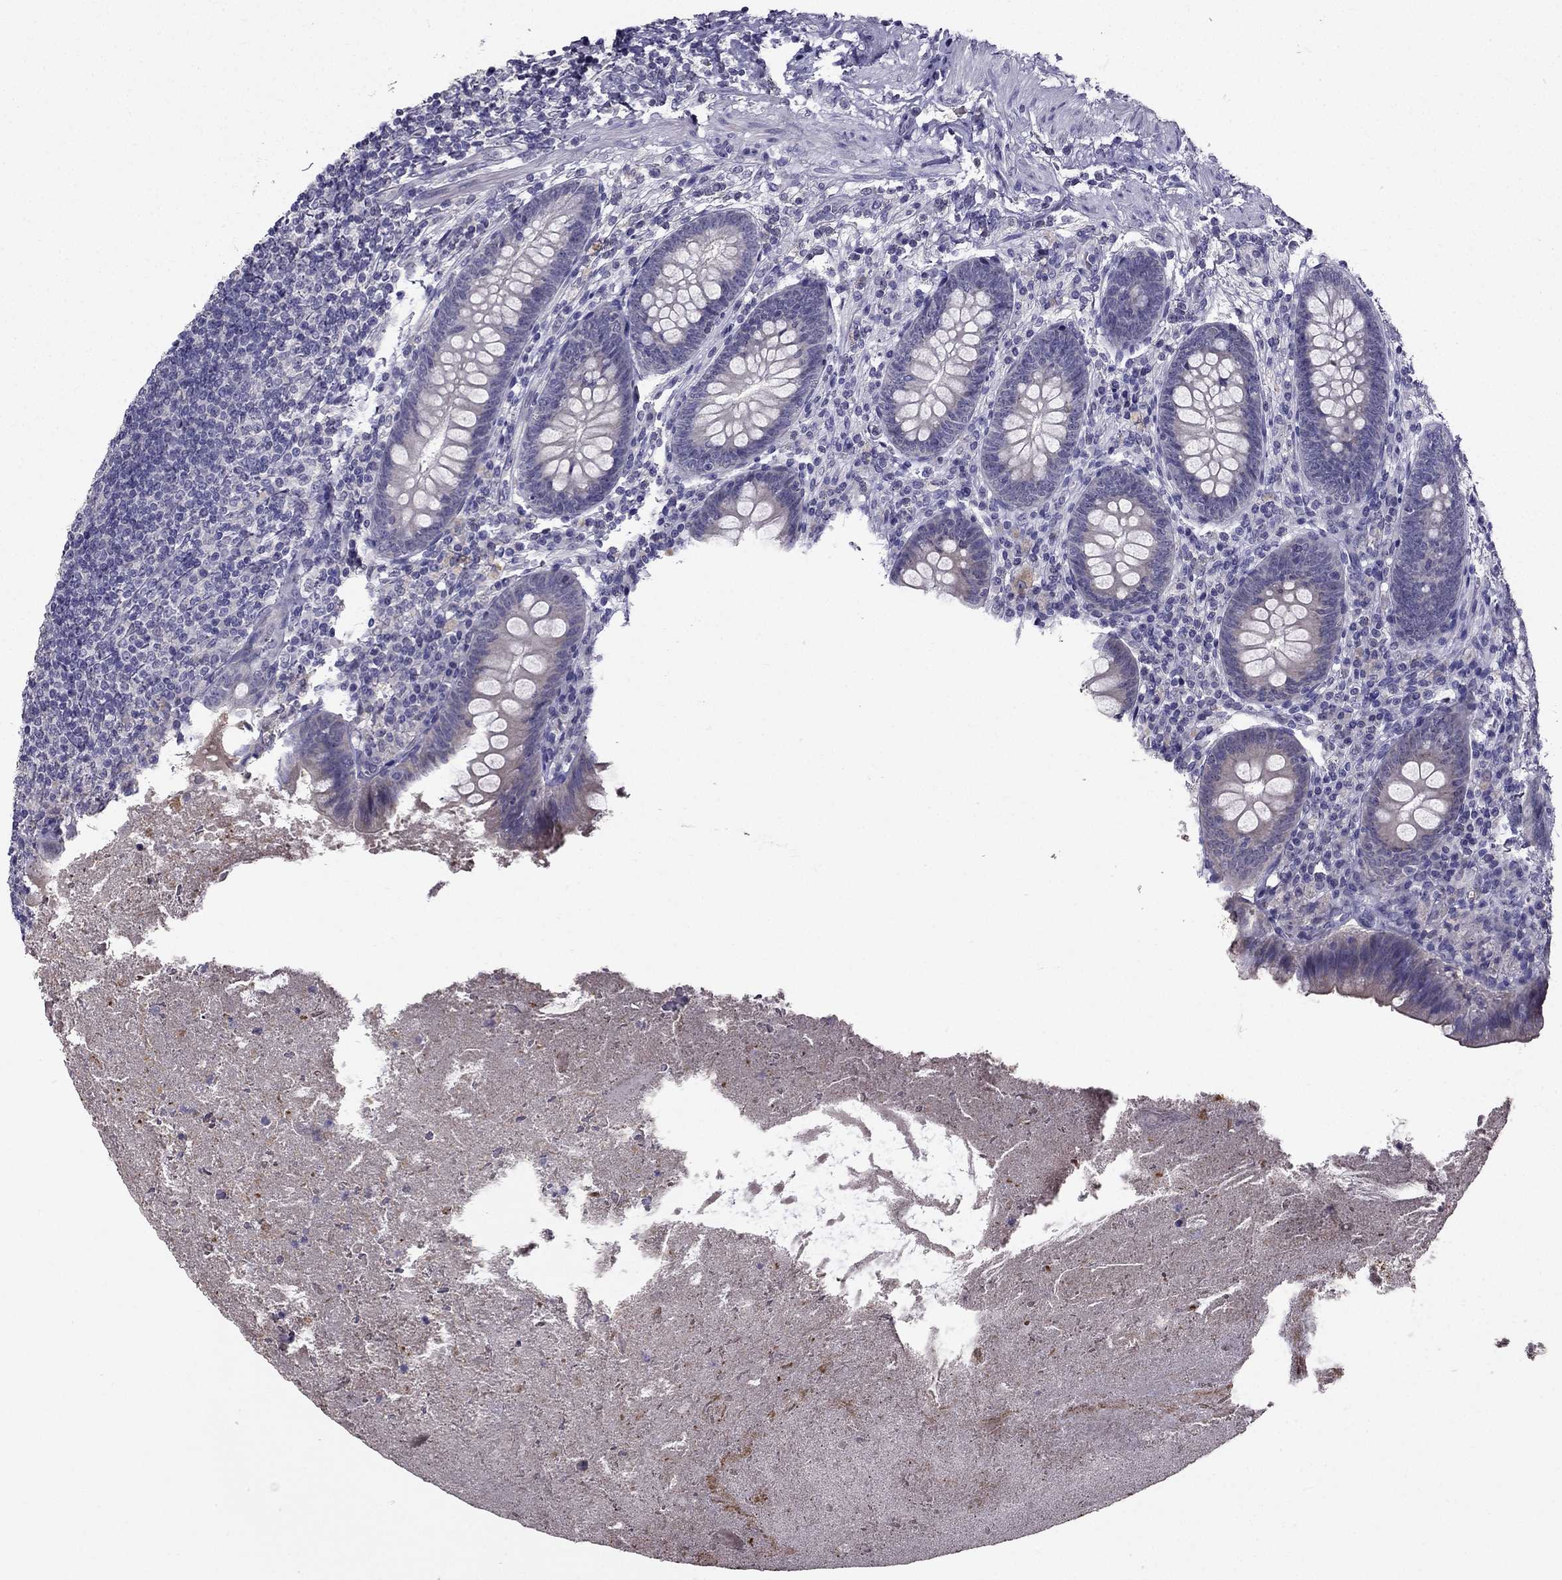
{"staining": {"intensity": "negative", "quantity": "none", "location": "none"}, "tissue": "appendix", "cell_type": "Glandular cells", "image_type": "normal", "snomed": [{"axis": "morphology", "description": "Normal tissue, NOS"}, {"axis": "topography", "description": "Appendix"}], "caption": "Appendix was stained to show a protein in brown. There is no significant positivity in glandular cells. Nuclei are stained in blue.", "gene": "DUSP15", "patient": {"sex": "male", "age": 47}}